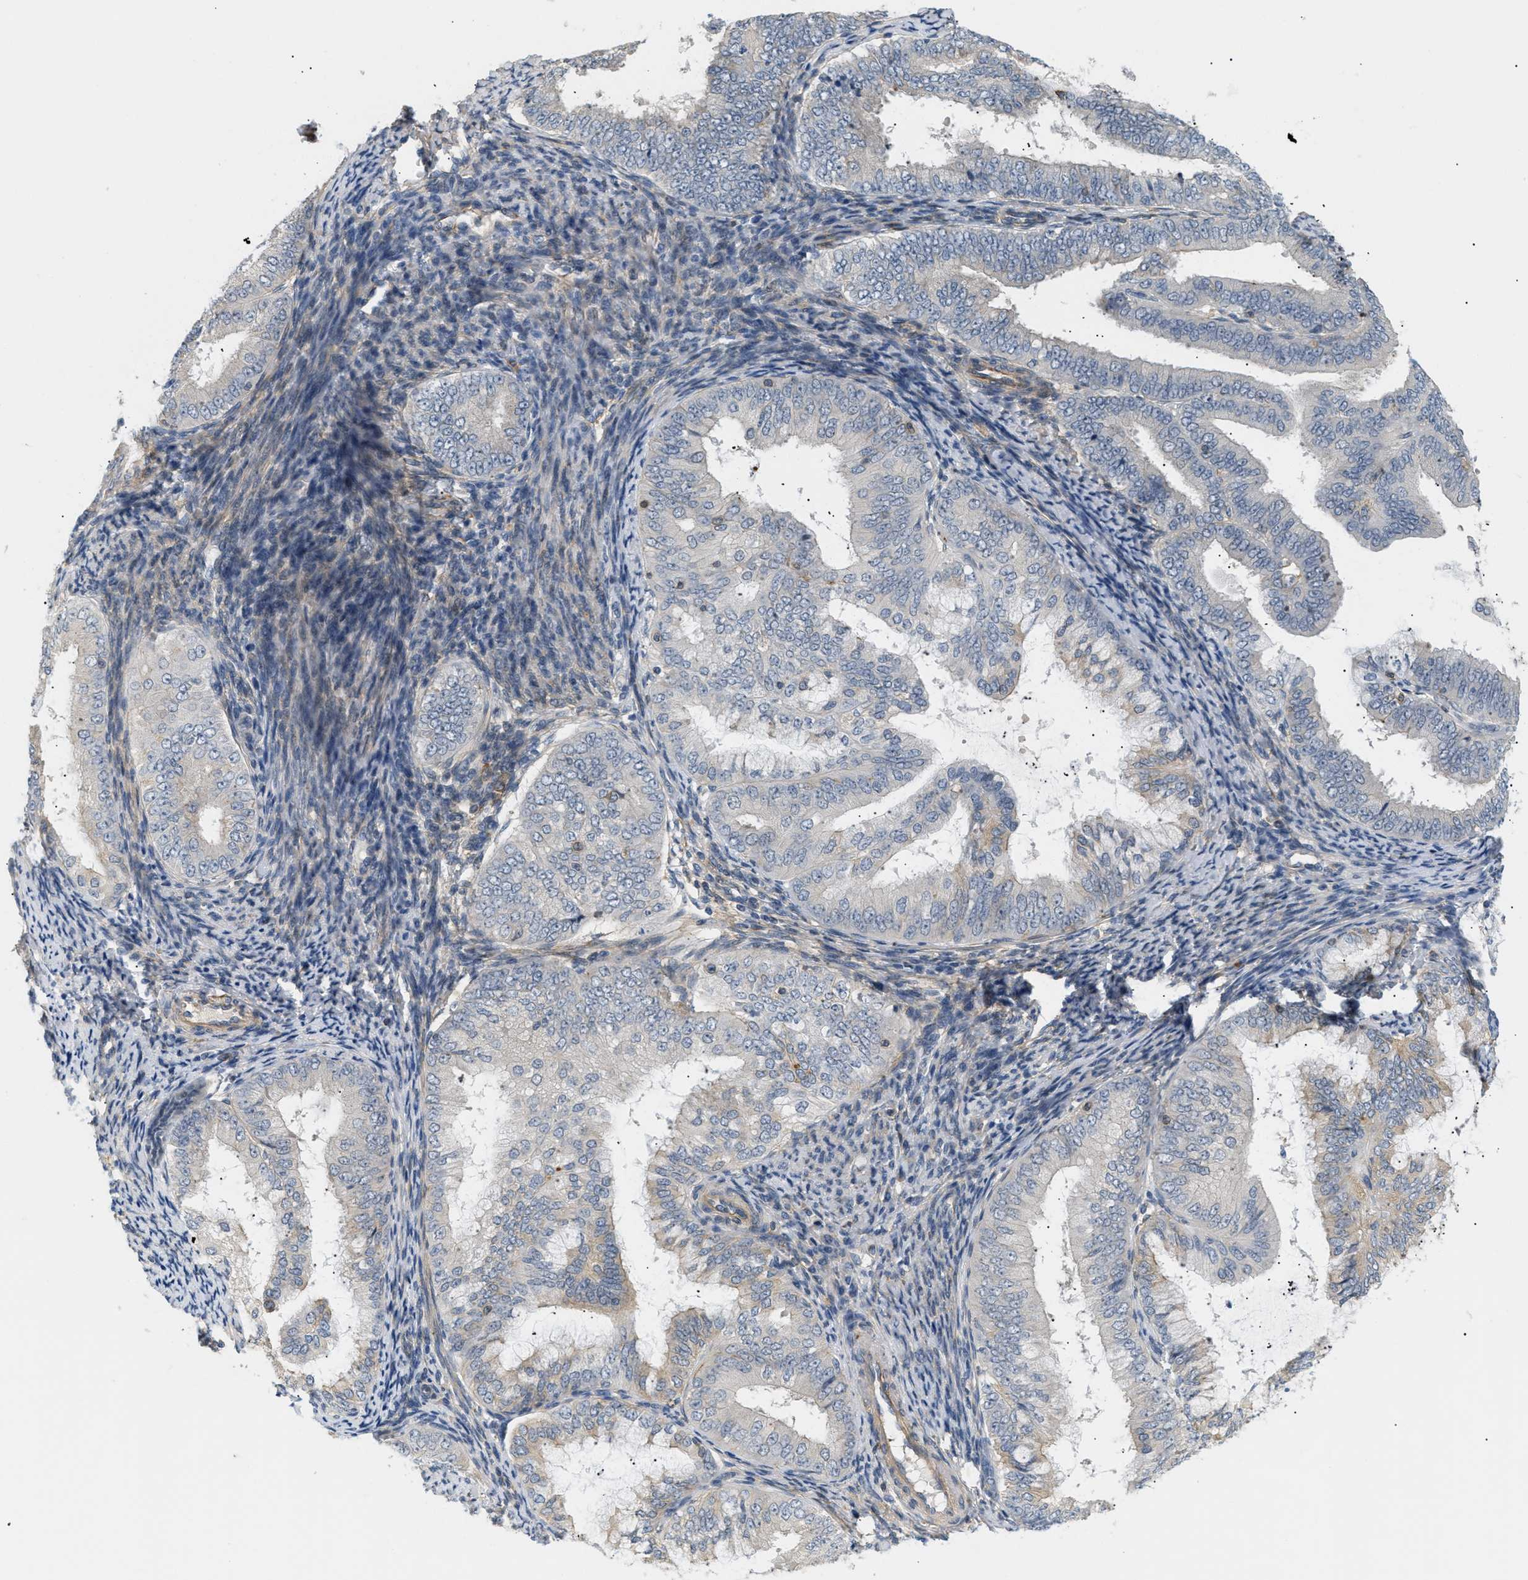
{"staining": {"intensity": "negative", "quantity": "none", "location": "none"}, "tissue": "endometrial cancer", "cell_type": "Tumor cells", "image_type": "cancer", "snomed": [{"axis": "morphology", "description": "Adenocarcinoma, NOS"}, {"axis": "topography", "description": "Endometrium"}], "caption": "Tumor cells show no significant expression in endometrial cancer (adenocarcinoma).", "gene": "CORO2B", "patient": {"sex": "female", "age": 63}}